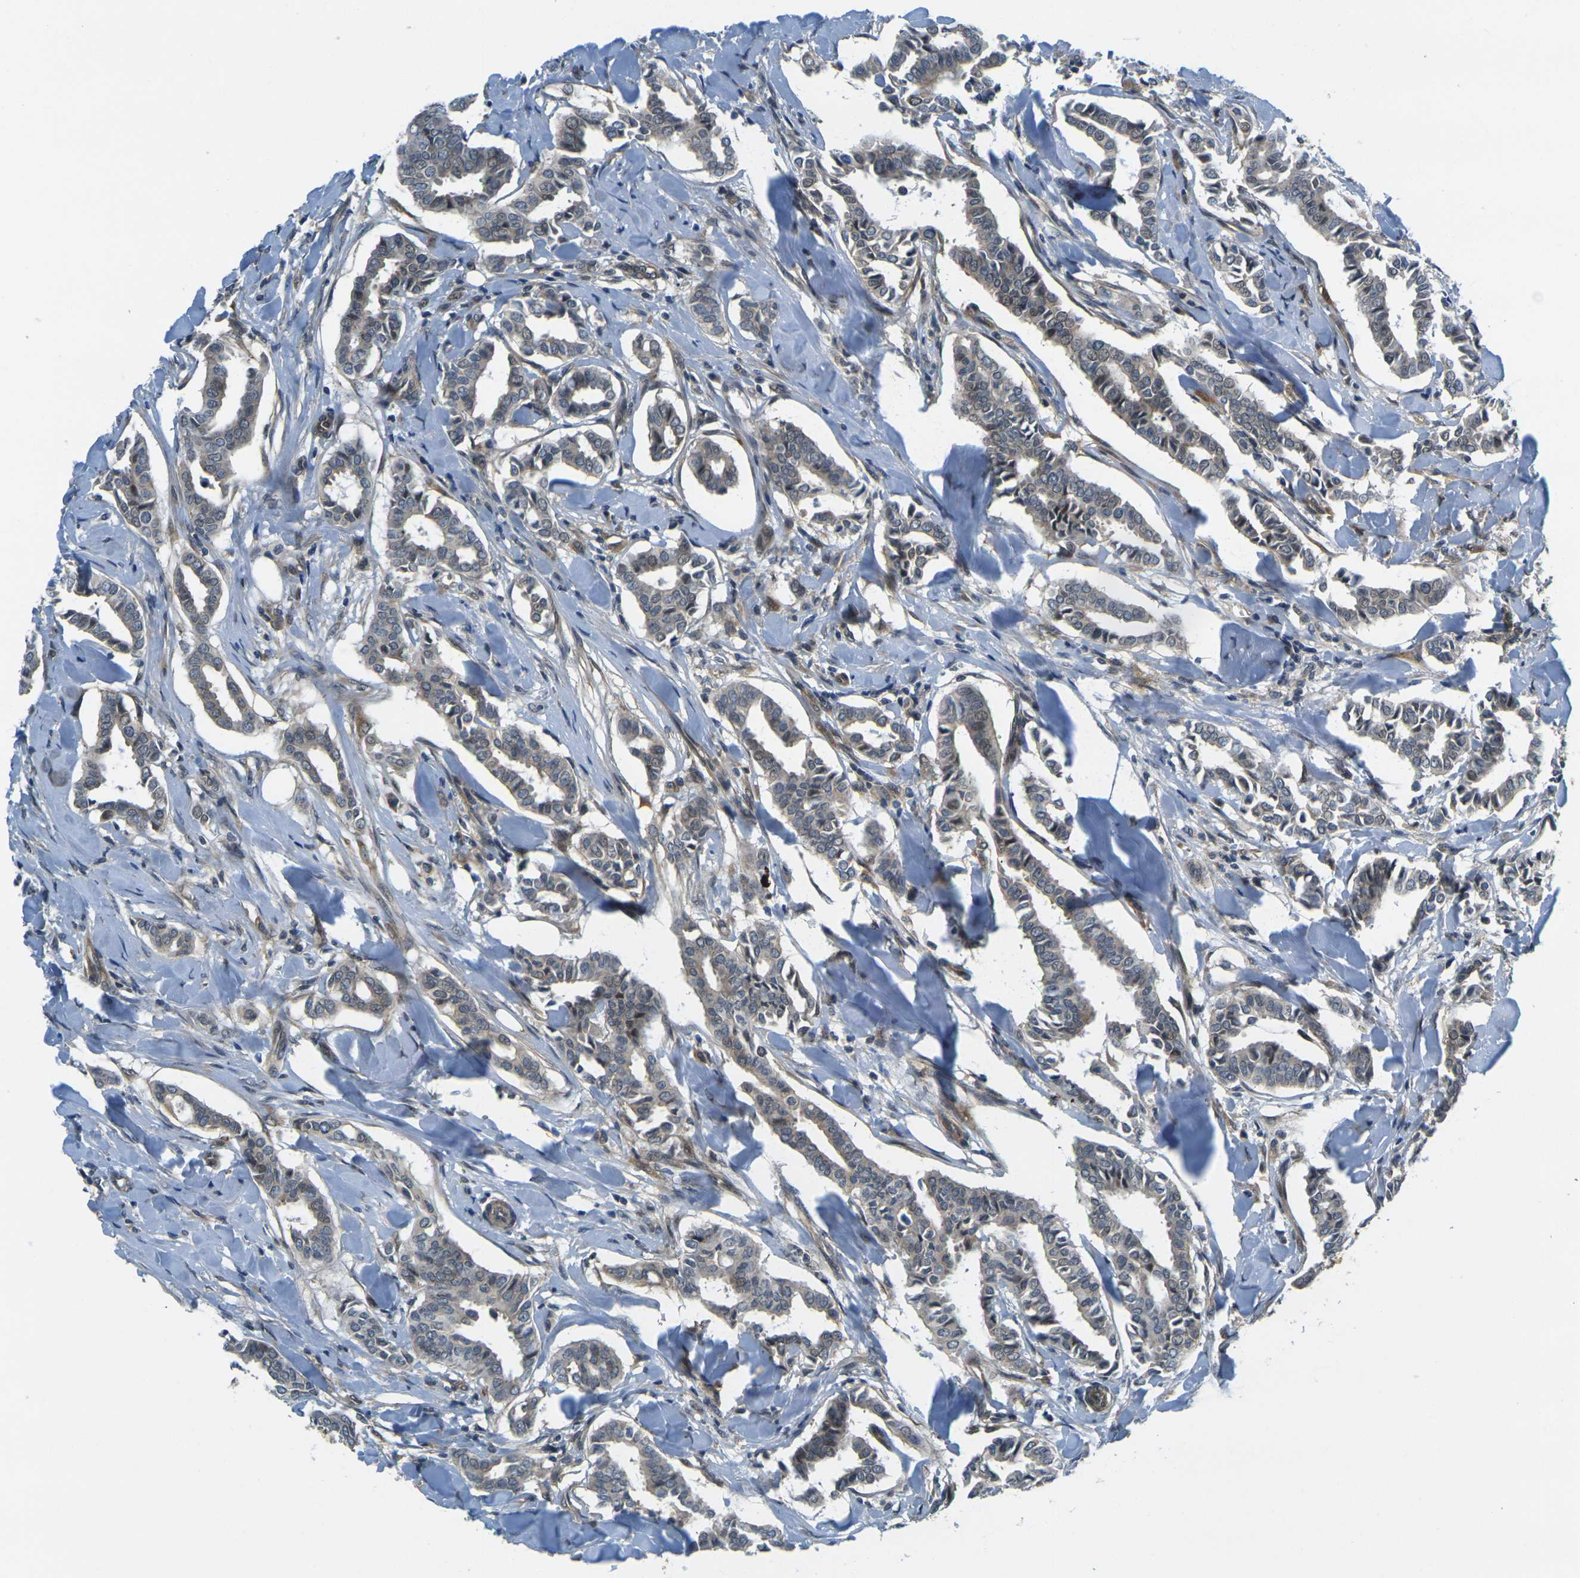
{"staining": {"intensity": "weak", "quantity": ">75%", "location": "cytoplasmic/membranous"}, "tissue": "head and neck cancer", "cell_type": "Tumor cells", "image_type": "cancer", "snomed": [{"axis": "morphology", "description": "Adenocarcinoma, NOS"}, {"axis": "topography", "description": "Salivary gland"}, {"axis": "topography", "description": "Head-Neck"}], "caption": "Head and neck cancer stained with a brown dye exhibits weak cytoplasmic/membranous positive staining in approximately >75% of tumor cells.", "gene": "KCTD10", "patient": {"sex": "female", "age": 59}}